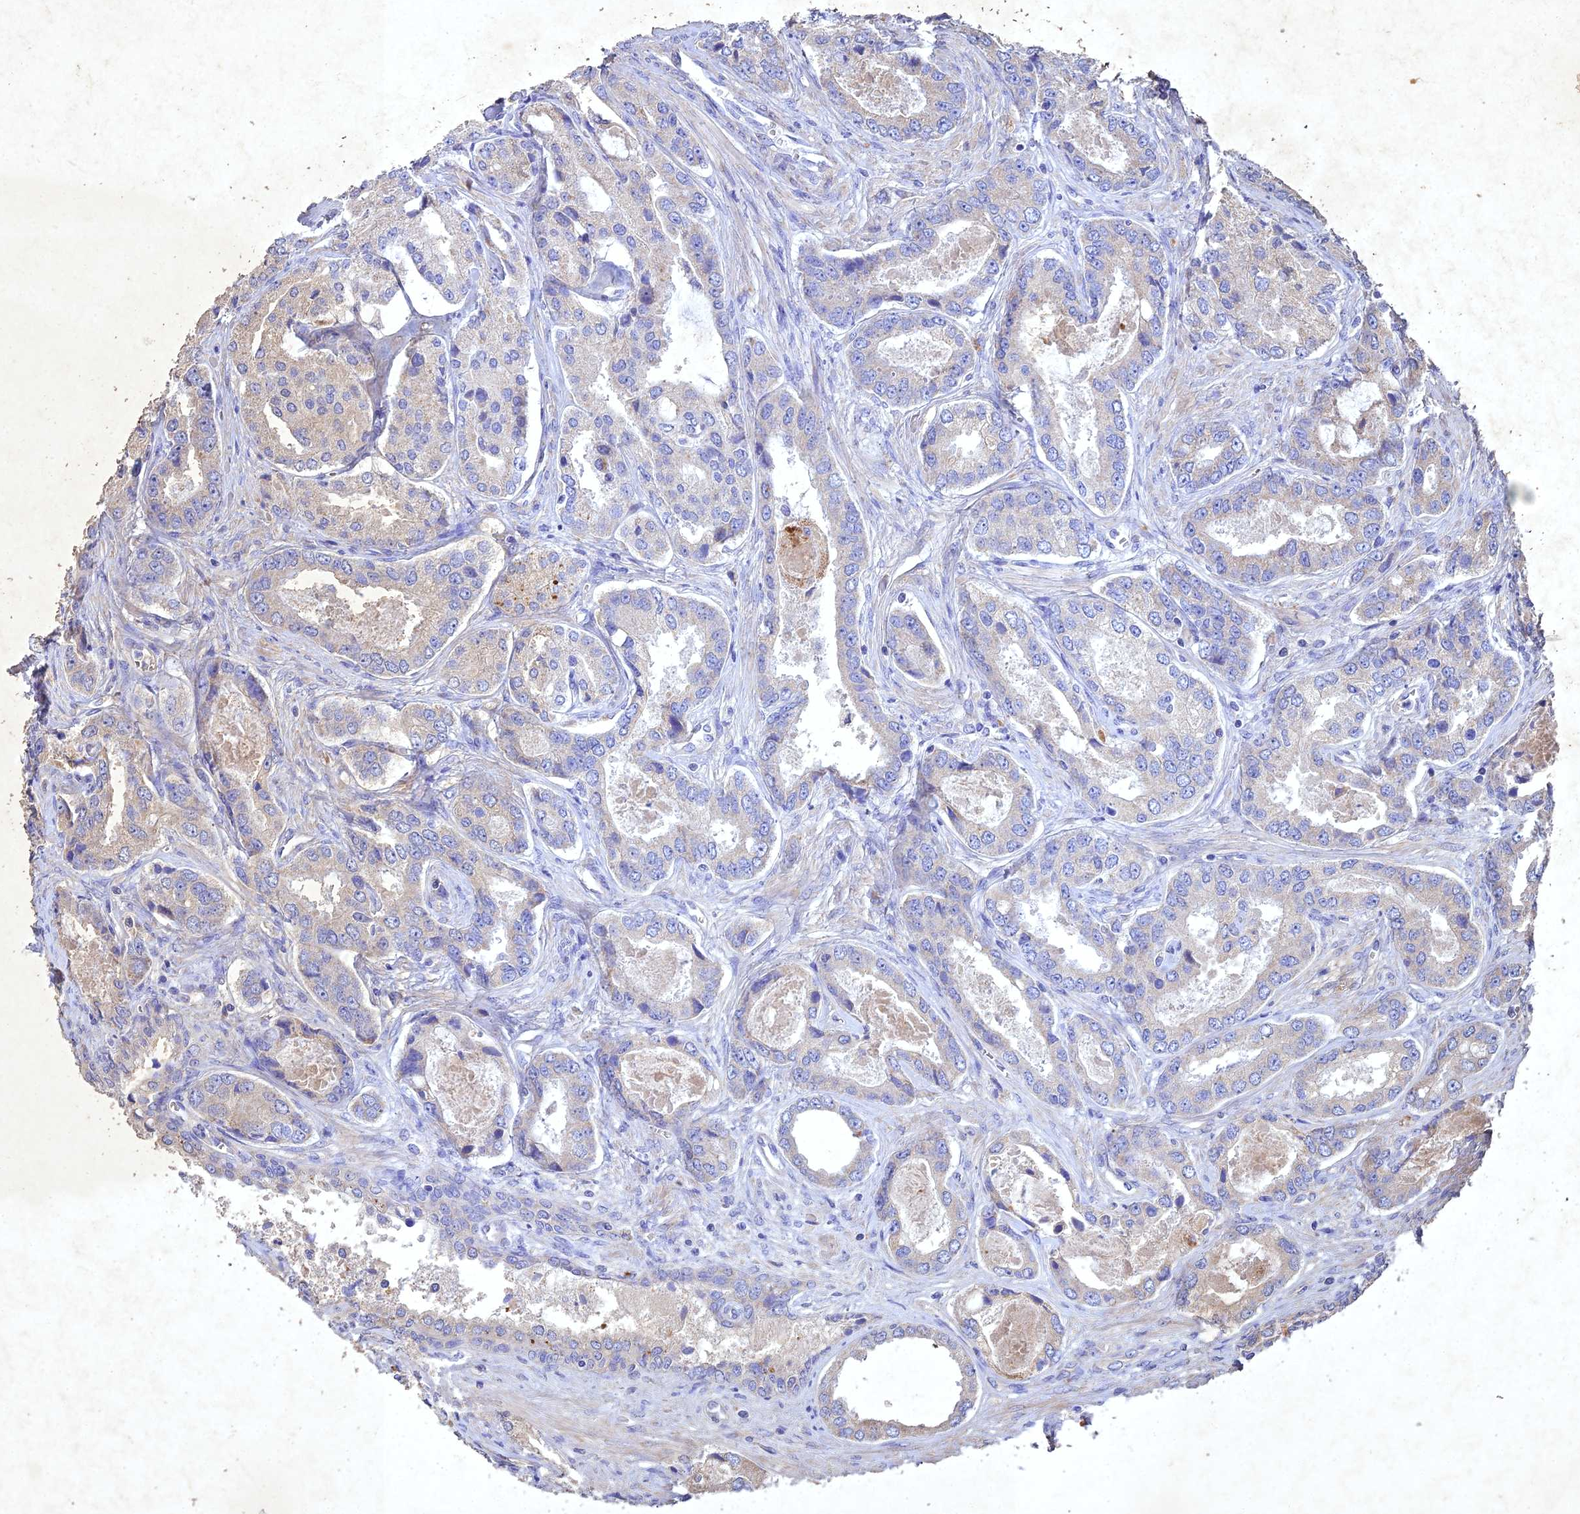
{"staining": {"intensity": "negative", "quantity": "none", "location": "none"}, "tissue": "prostate cancer", "cell_type": "Tumor cells", "image_type": "cancer", "snomed": [{"axis": "morphology", "description": "Adenocarcinoma, Low grade"}, {"axis": "topography", "description": "Prostate"}], "caption": "Immunohistochemistry (IHC) of prostate adenocarcinoma (low-grade) displays no staining in tumor cells. (Brightfield microscopy of DAB (3,3'-diaminobenzidine) immunohistochemistry (IHC) at high magnification).", "gene": "NDUFV1", "patient": {"sex": "male", "age": 68}}